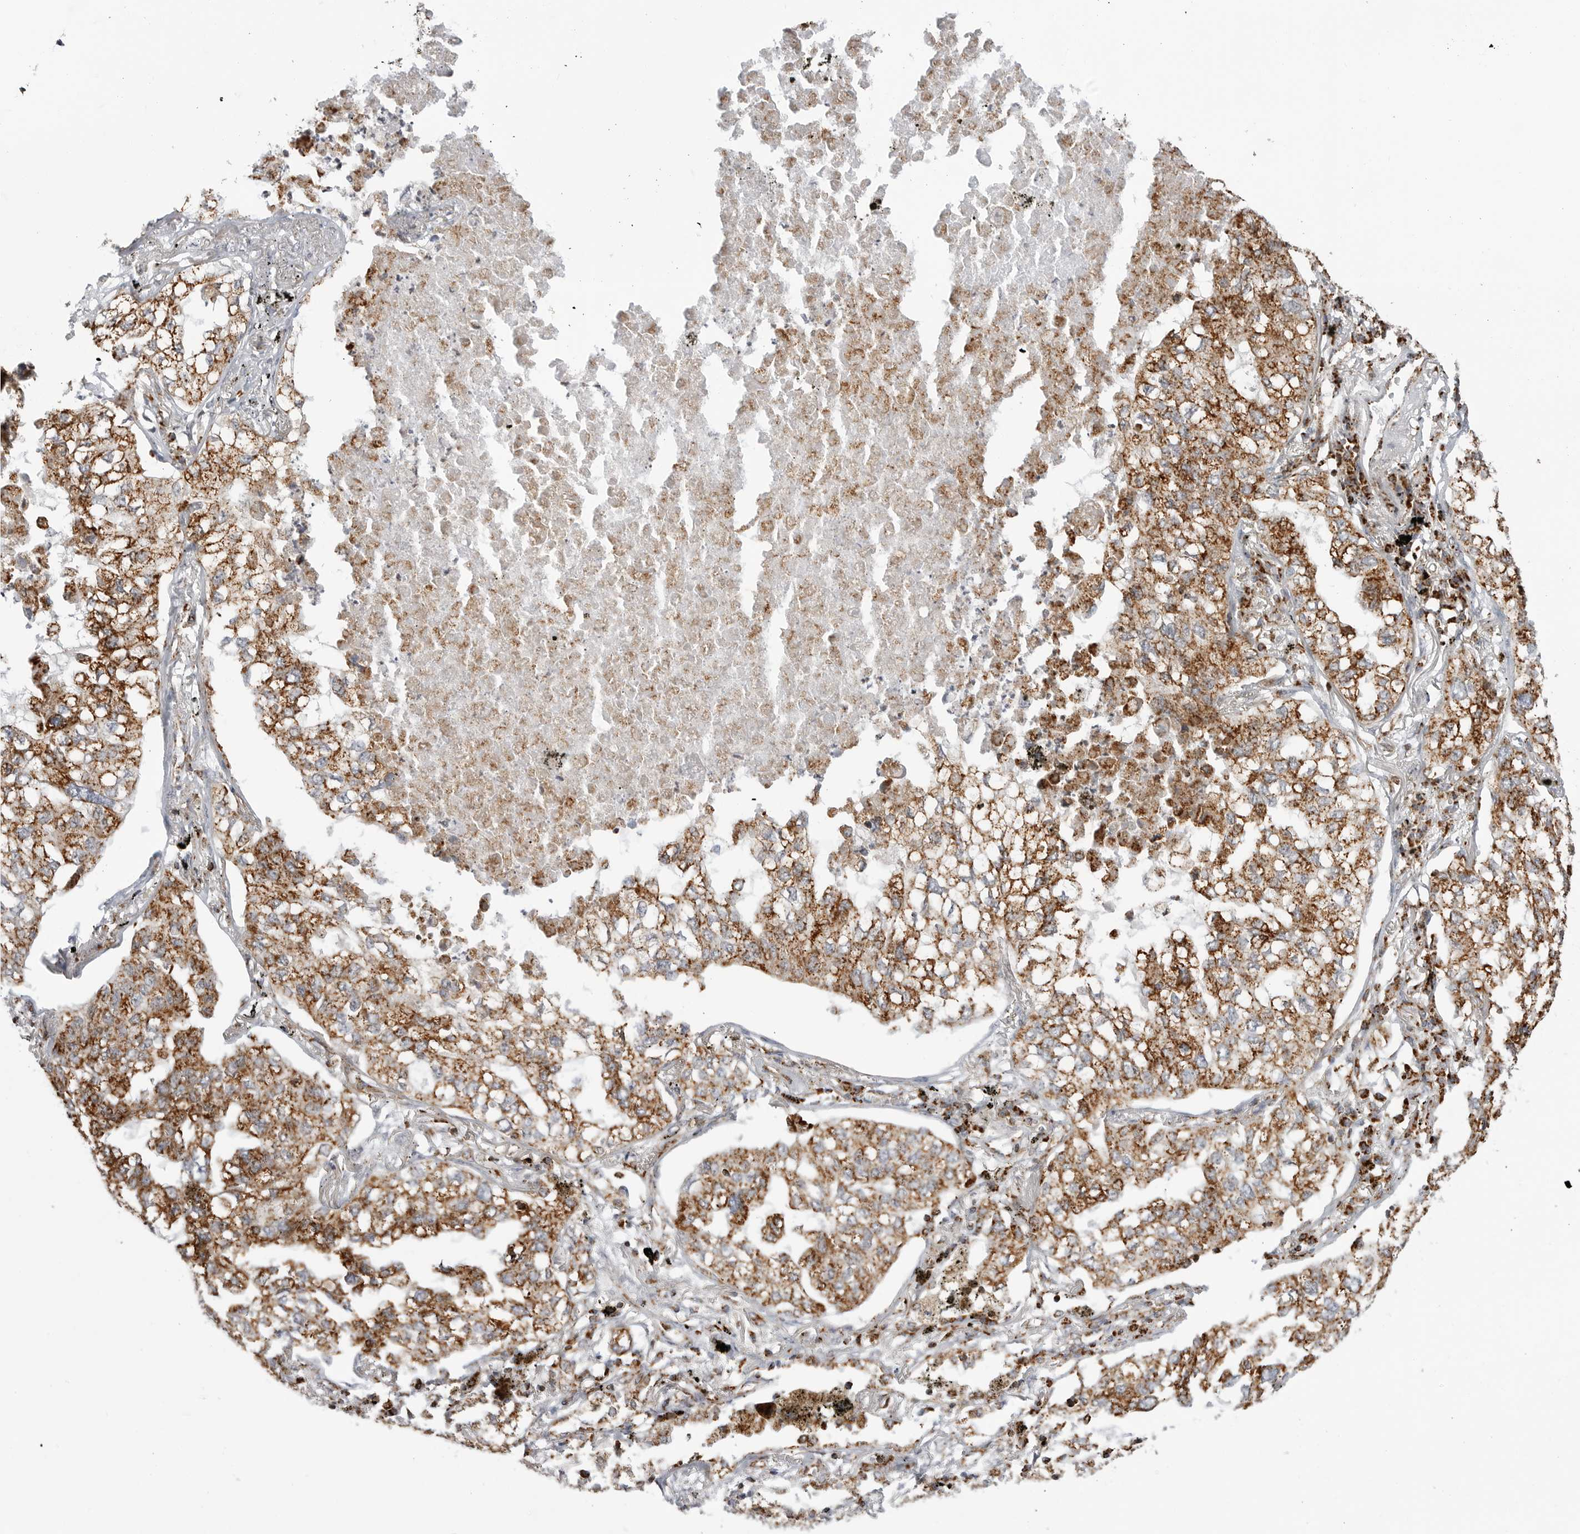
{"staining": {"intensity": "moderate", "quantity": ">75%", "location": "cytoplasmic/membranous"}, "tissue": "lung cancer", "cell_type": "Tumor cells", "image_type": "cancer", "snomed": [{"axis": "morphology", "description": "Adenocarcinoma, NOS"}, {"axis": "topography", "description": "Lung"}], "caption": "This photomicrograph reveals immunohistochemistry (IHC) staining of lung cancer (adenocarcinoma), with medium moderate cytoplasmic/membranous positivity in about >75% of tumor cells.", "gene": "COX5A", "patient": {"sex": "male", "age": 65}}